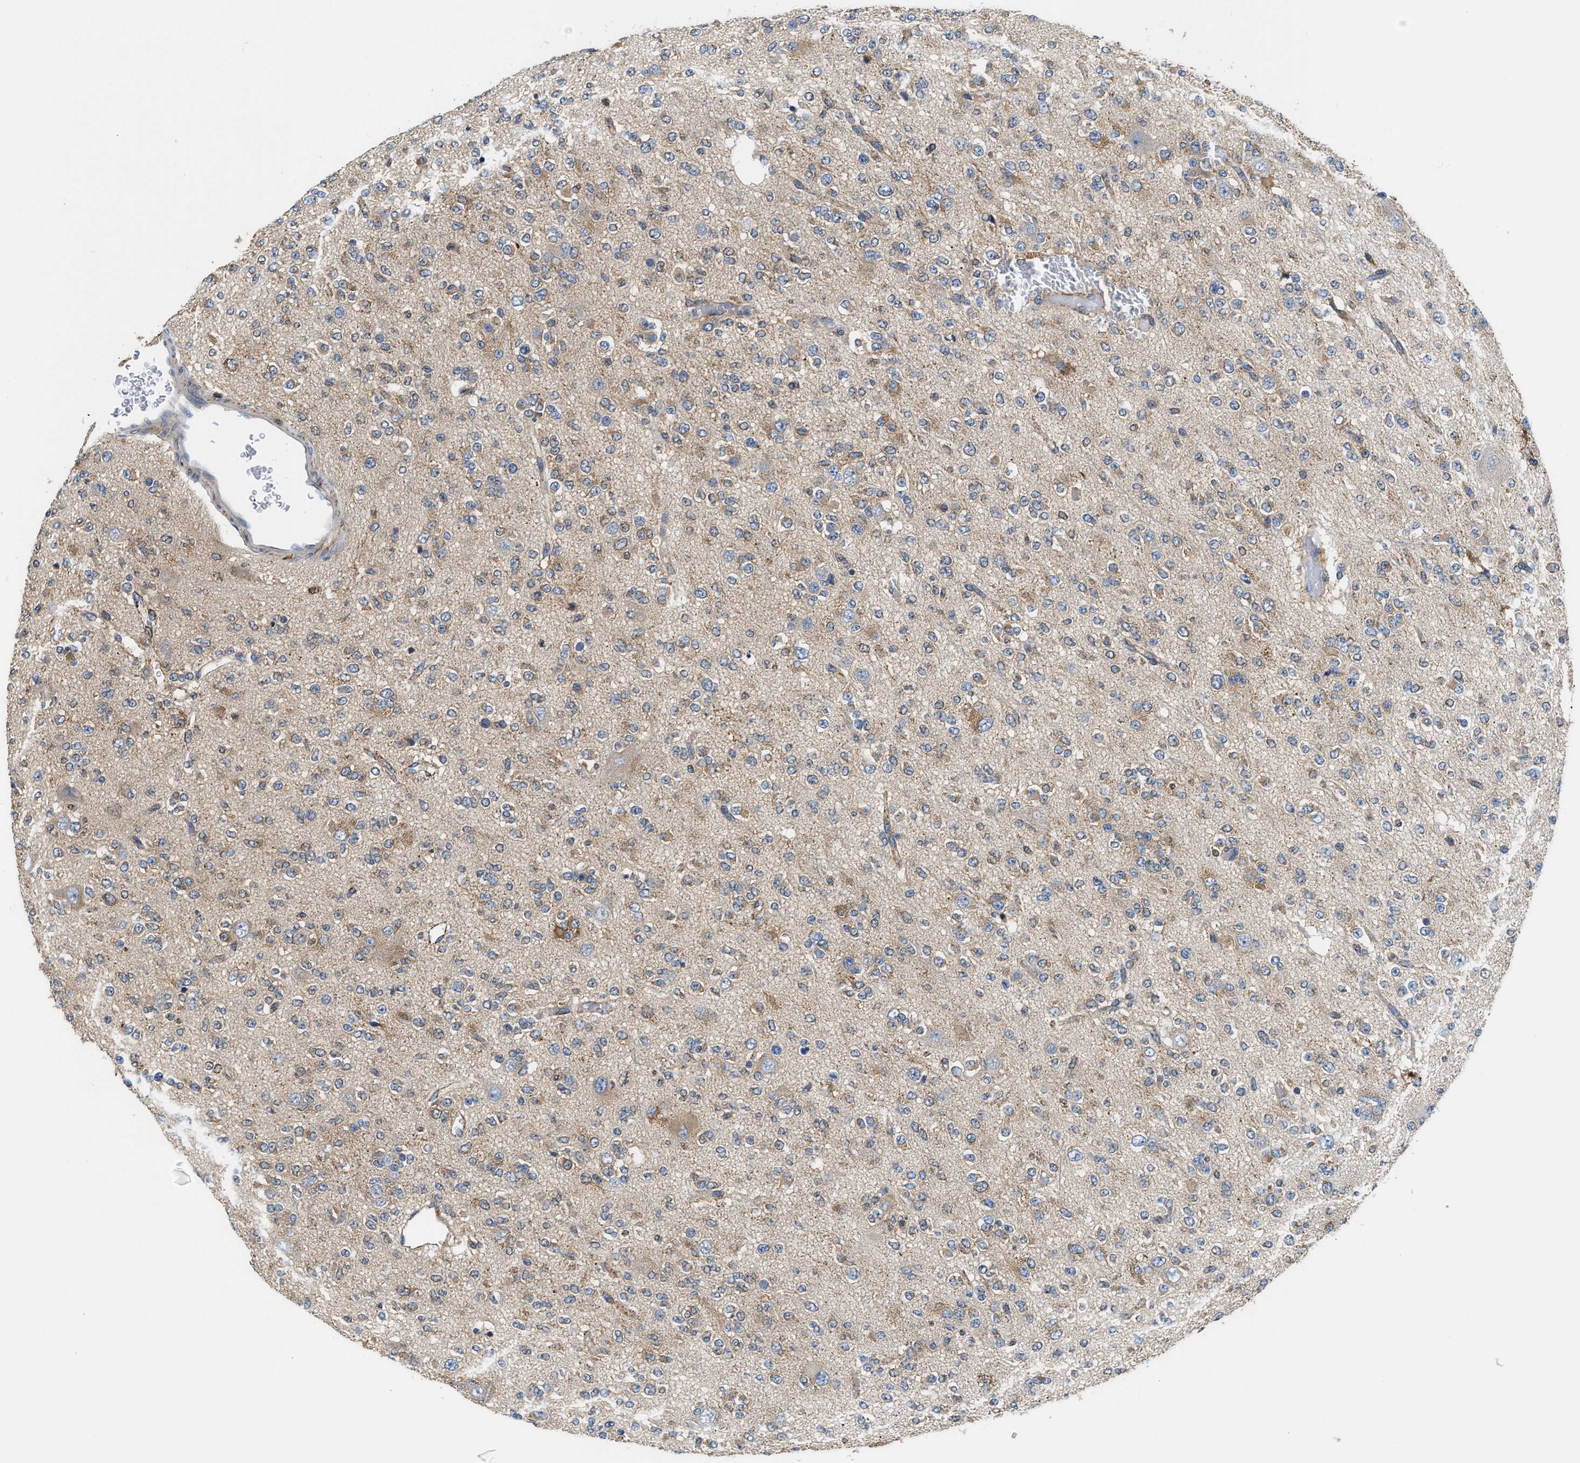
{"staining": {"intensity": "weak", "quantity": "25%-75%", "location": "cytoplasmic/membranous"}, "tissue": "glioma", "cell_type": "Tumor cells", "image_type": "cancer", "snomed": [{"axis": "morphology", "description": "Glioma, malignant, Low grade"}, {"axis": "topography", "description": "Brain"}], "caption": "High-magnification brightfield microscopy of glioma stained with DAB (3,3'-diaminobenzidine) (brown) and counterstained with hematoxylin (blue). tumor cells exhibit weak cytoplasmic/membranous expression is appreciated in approximately25%-75% of cells.", "gene": "CCM2", "patient": {"sex": "male", "age": 38}}